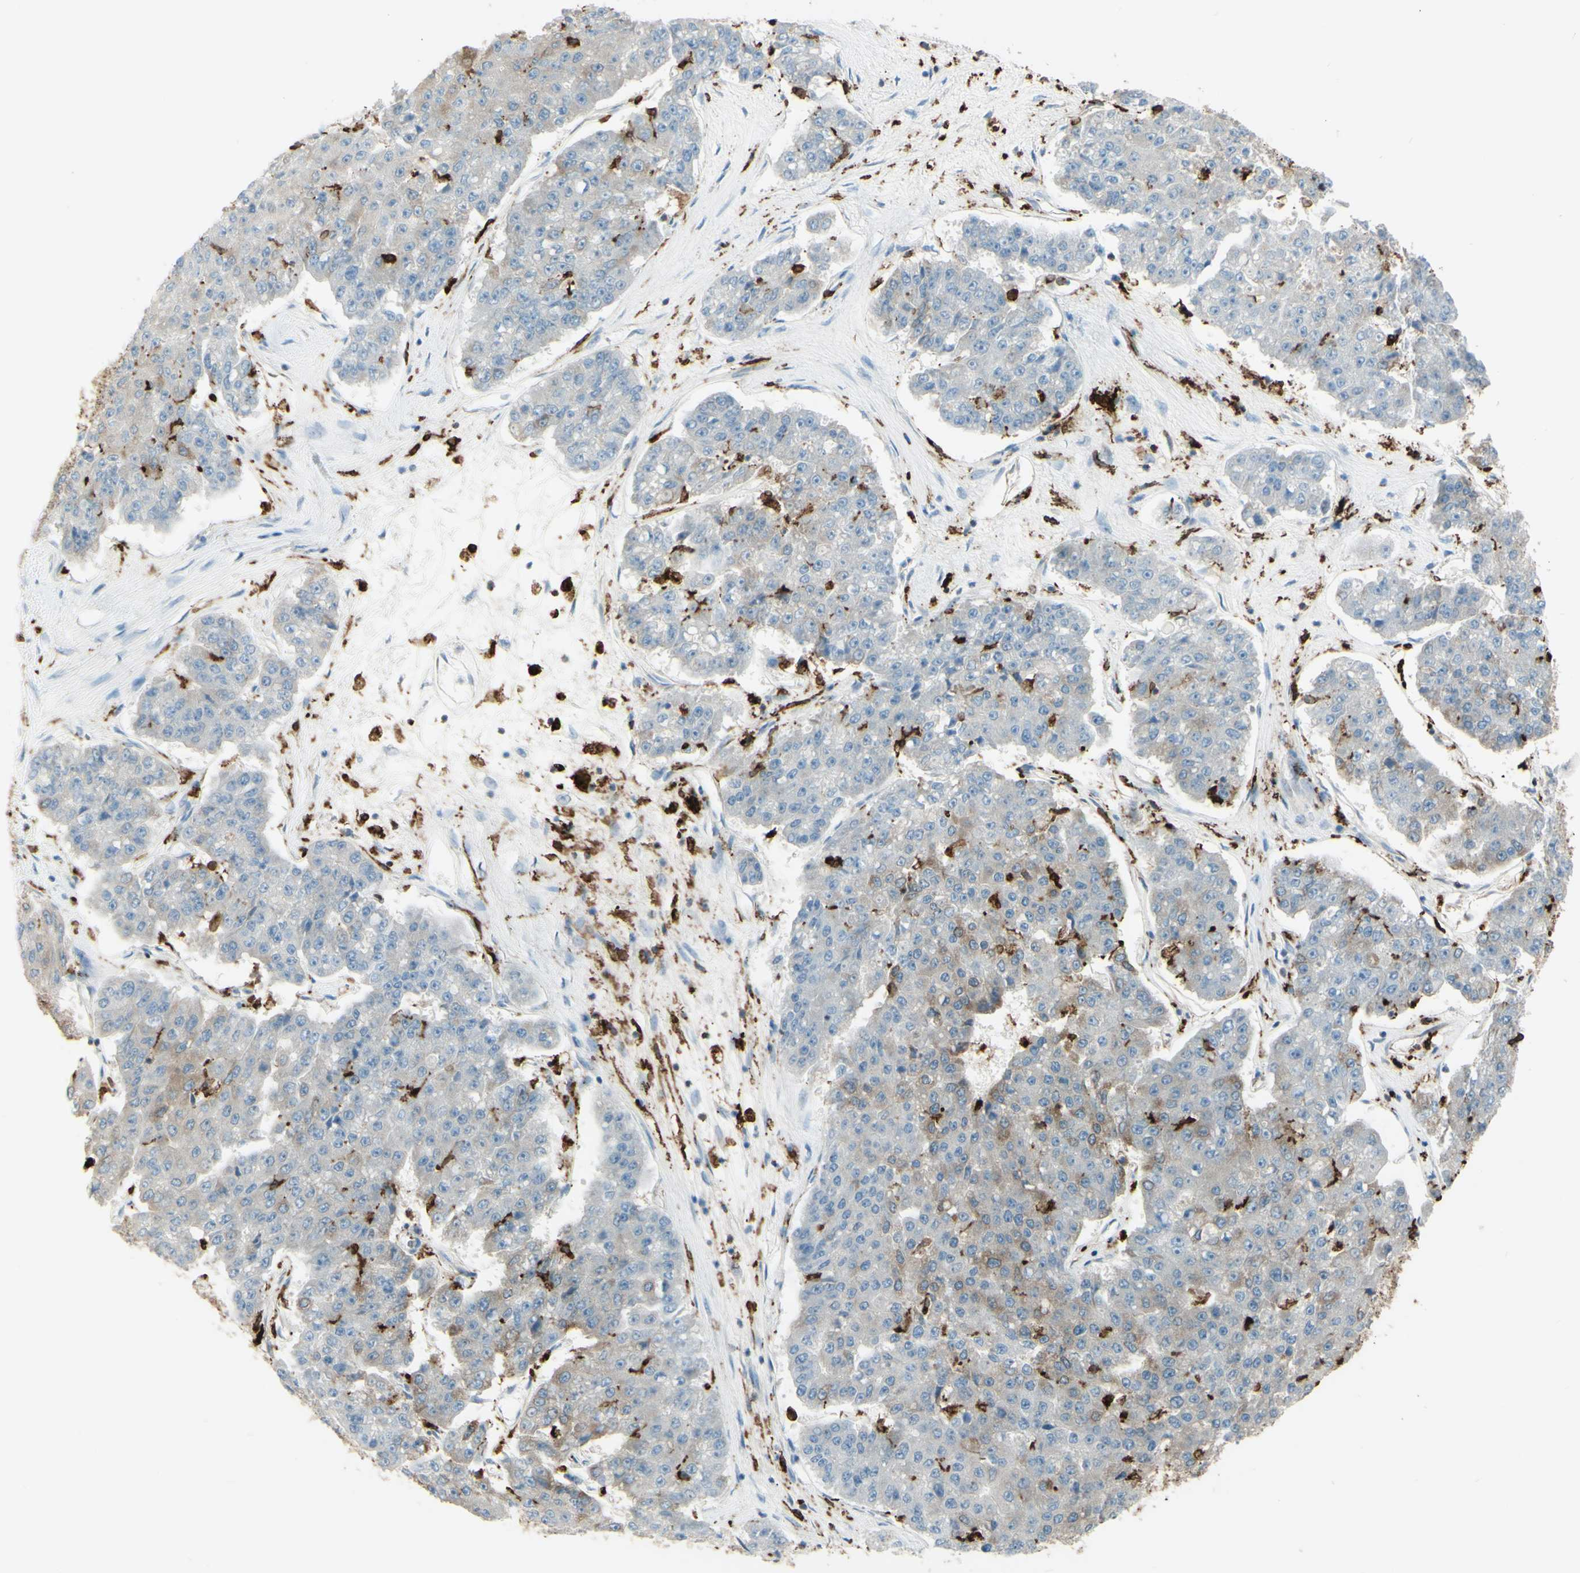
{"staining": {"intensity": "weak", "quantity": "25%-75%", "location": "cytoplasmic/membranous"}, "tissue": "pancreatic cancer", "cell_type": "Tumor cells", "image_type": "cancer", "snomed": [{"axis": "morphology", "description": "Adenocarcinoma, NOS"}, {"axis": "topography", "description": "Pancreas"}], "caption": "About 25%-75% of tumor cells in adenocarcinoma (pancreatic) show weak cytoplasmic/membranous protein expression as visualized by brown immunohistochemical staining.", "gene": "CD74", "patient": {"sex": "male", "age": 50}}